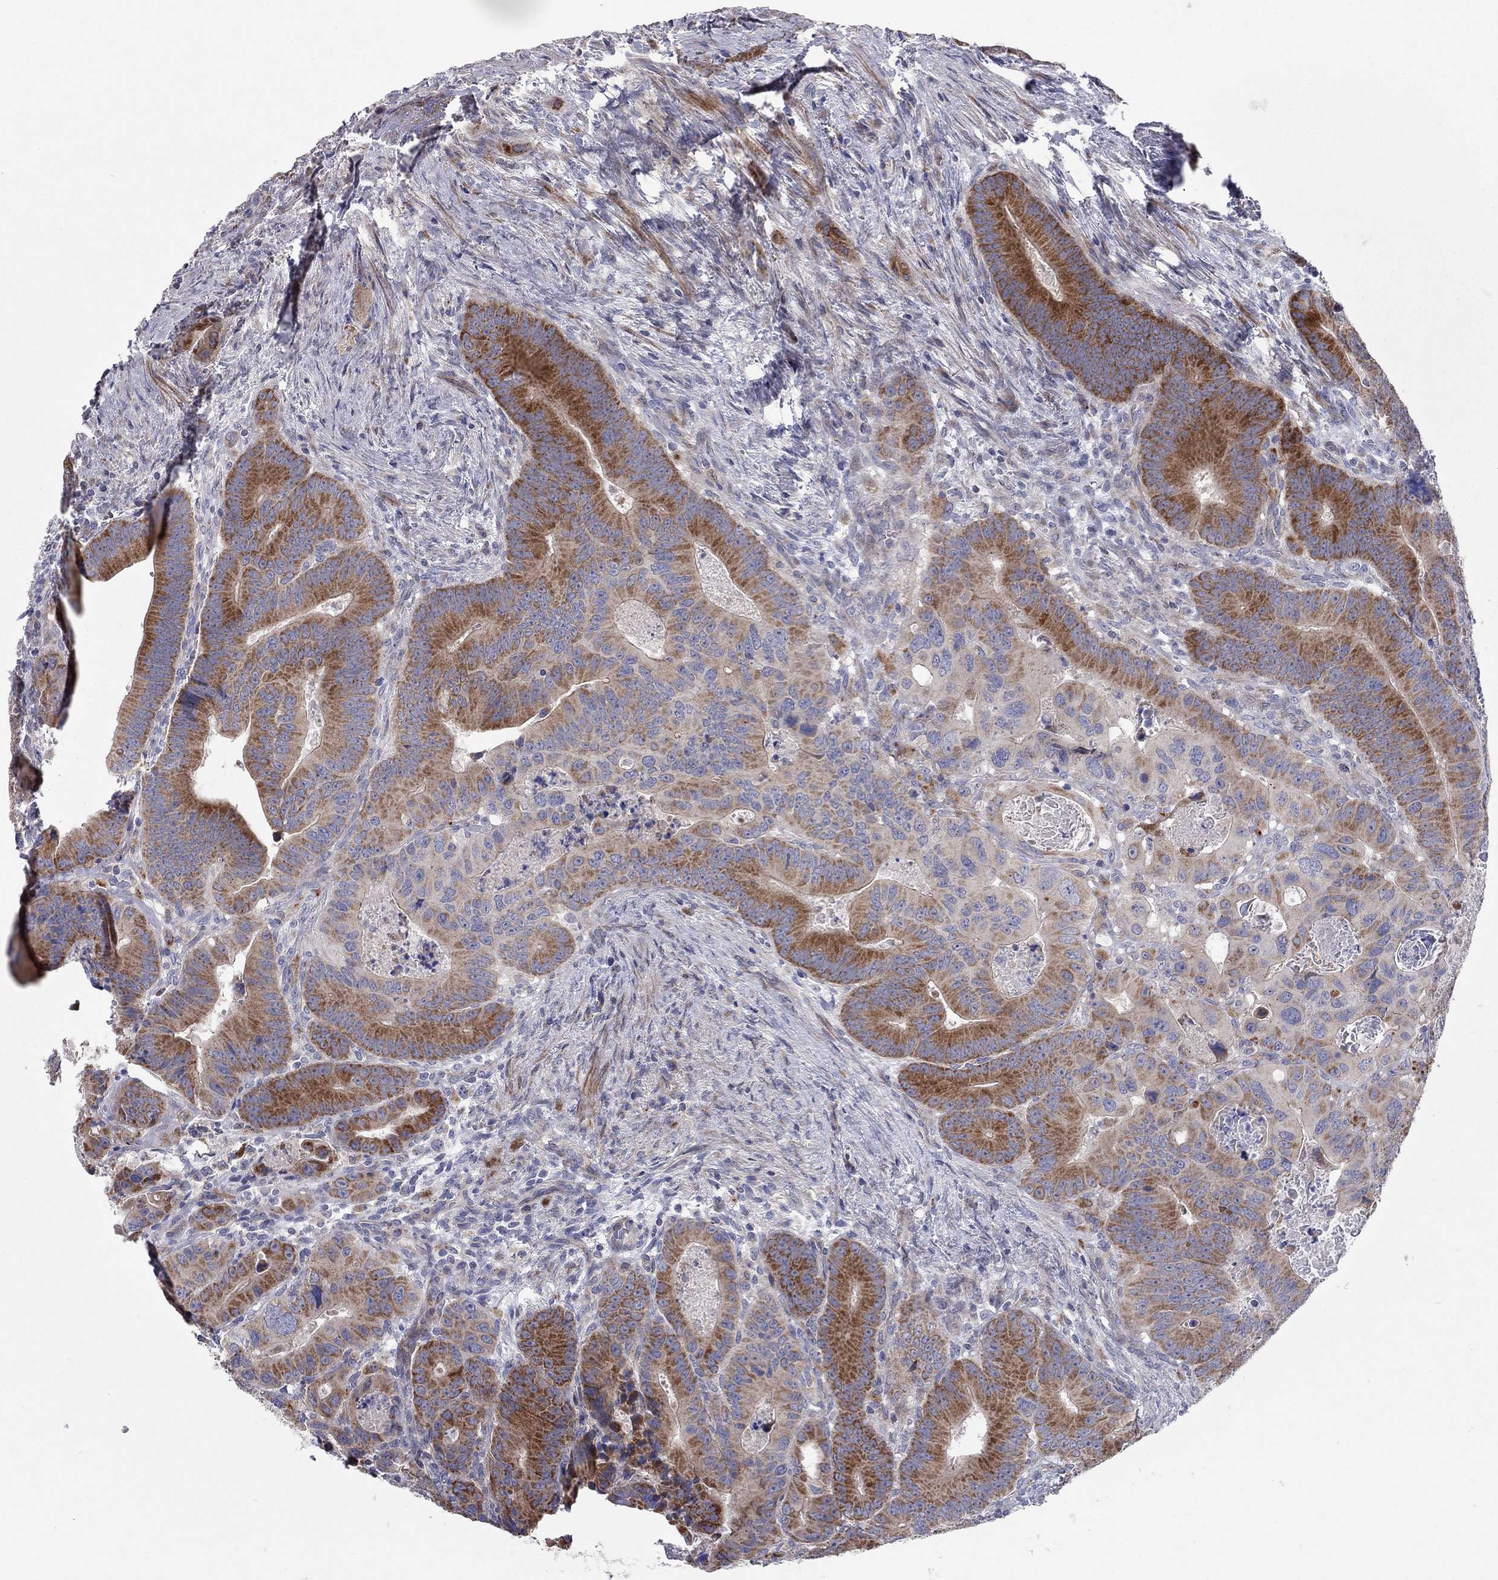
{"staining": {"intensity": "strong", "quantity": ">75%", "location": "cytoplasmic/membranous"}, "tissue": "colorectal cancer", "cell_type": "Tumor cells", "image_type": "cancer", "snomed": [{"axis": "morphology", "description": "Adenocarcinoma, NOS"}, {"axis": "topography", "description": "Rectum"}], "caption": "Colorectal adenocarcinoma tissue displays strong cytoplasmic/membranous expression in approximately >75% of tumor cells, visualized by immunohistochemistry. The staining was performed using DAB (3,3'-diaminobenzidine) to visualize the protein expression in brown, while the nuclei were stained in blue with hematoxylin (Magnification: 20x).", "gene": "KANSL1L", "patient": {"sex": "male", "age": 64}}